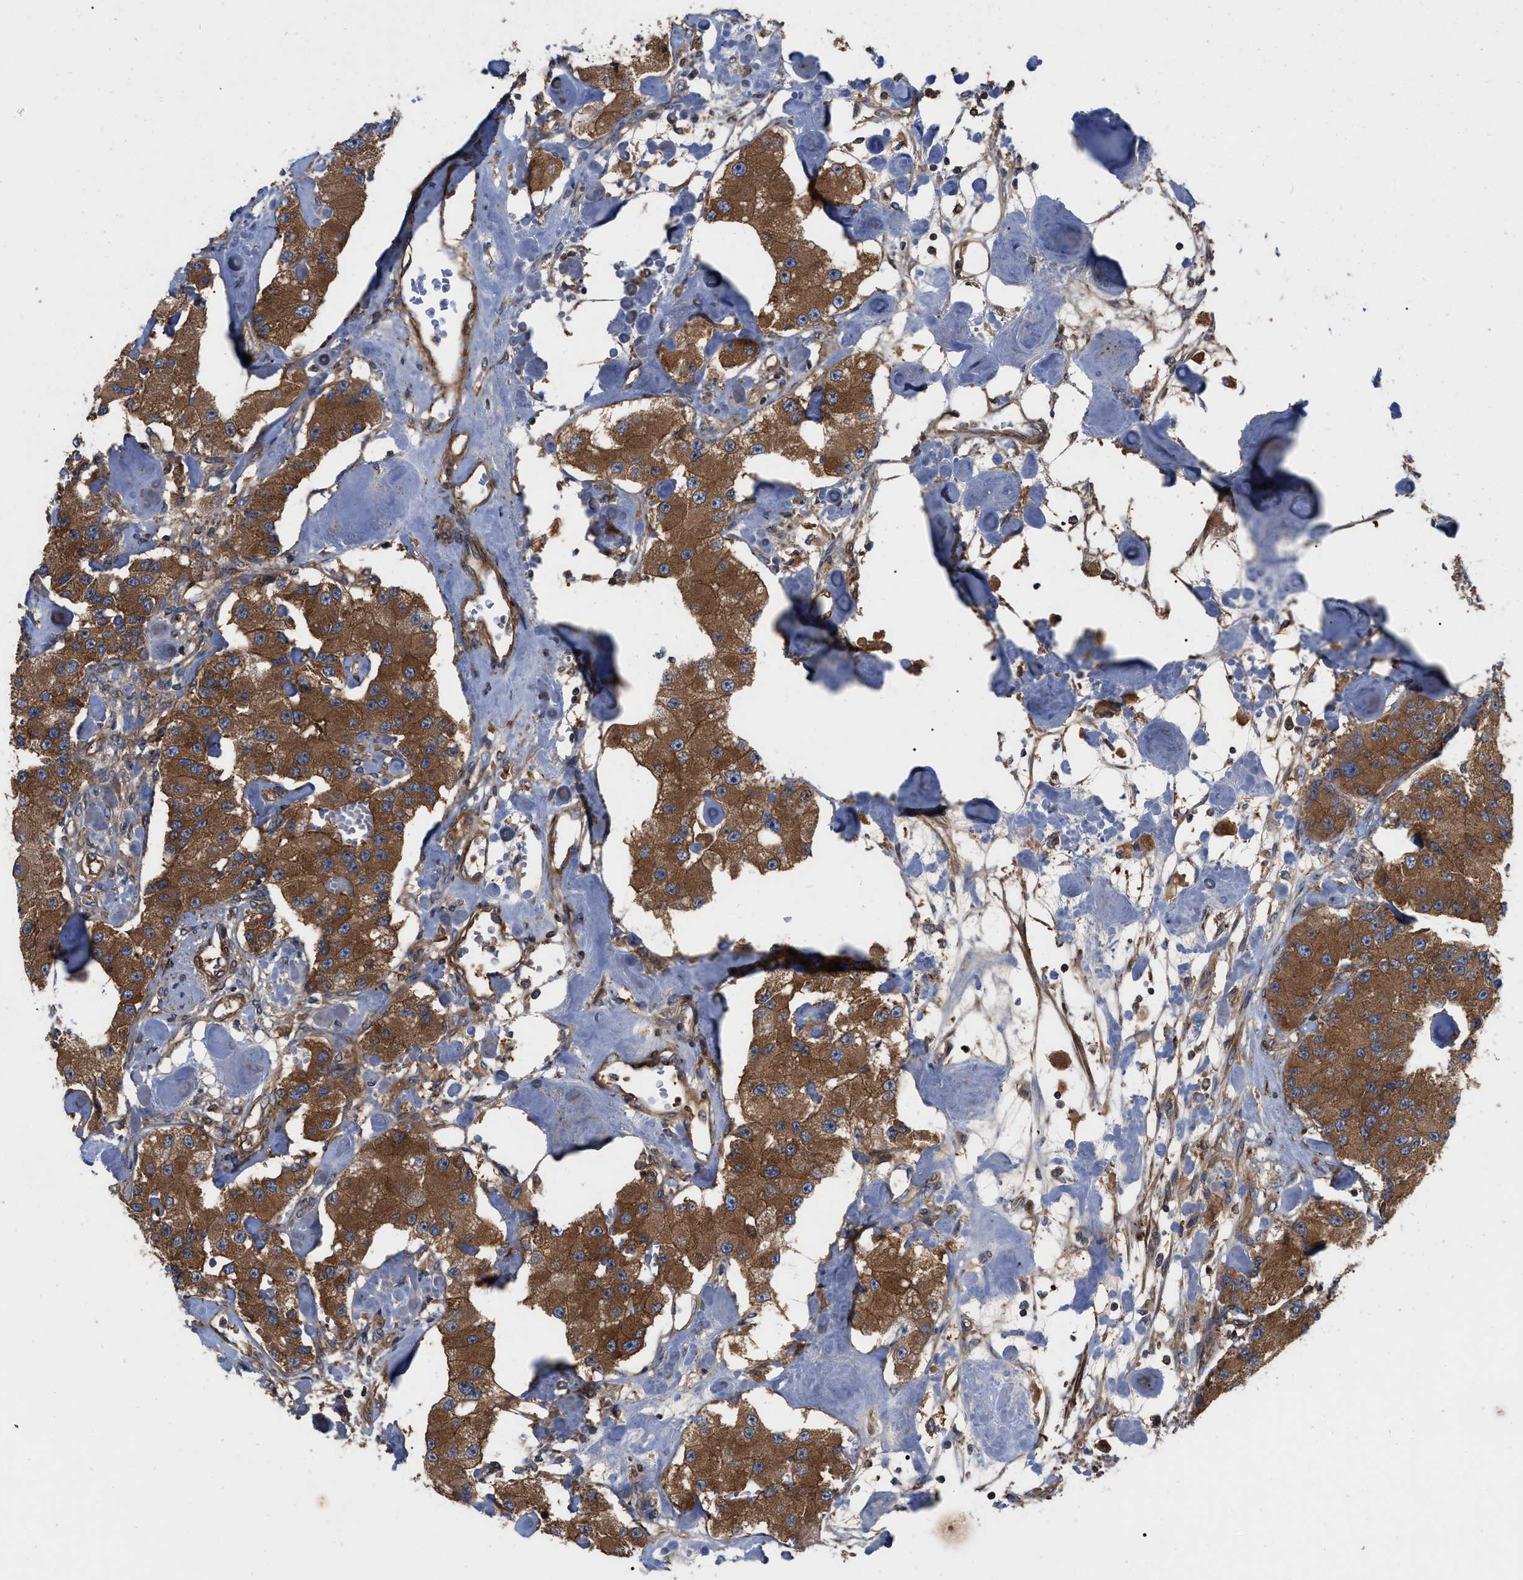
{"staining": {"intensity": "strong", "quantity": ">75%", "location": "cytoplasmic/membranous"}, "tissue": "carcinoid", "cell_type": "Tumor cells", "image_type": "cancer", "snomed": [{"axis": "morphology", "description": "Carcinoid, malignant, NOS"}, {"axis": "topography", "description": "Pancreas"}], "caption": "Carcinoid was stained to show a protein in brown. There is high levels of strong cytoplasmic/membranous staining in approximately >75% of tumor cells.", "gene": "RABEP1", "patient": {"sex": "male", "age": 41}}